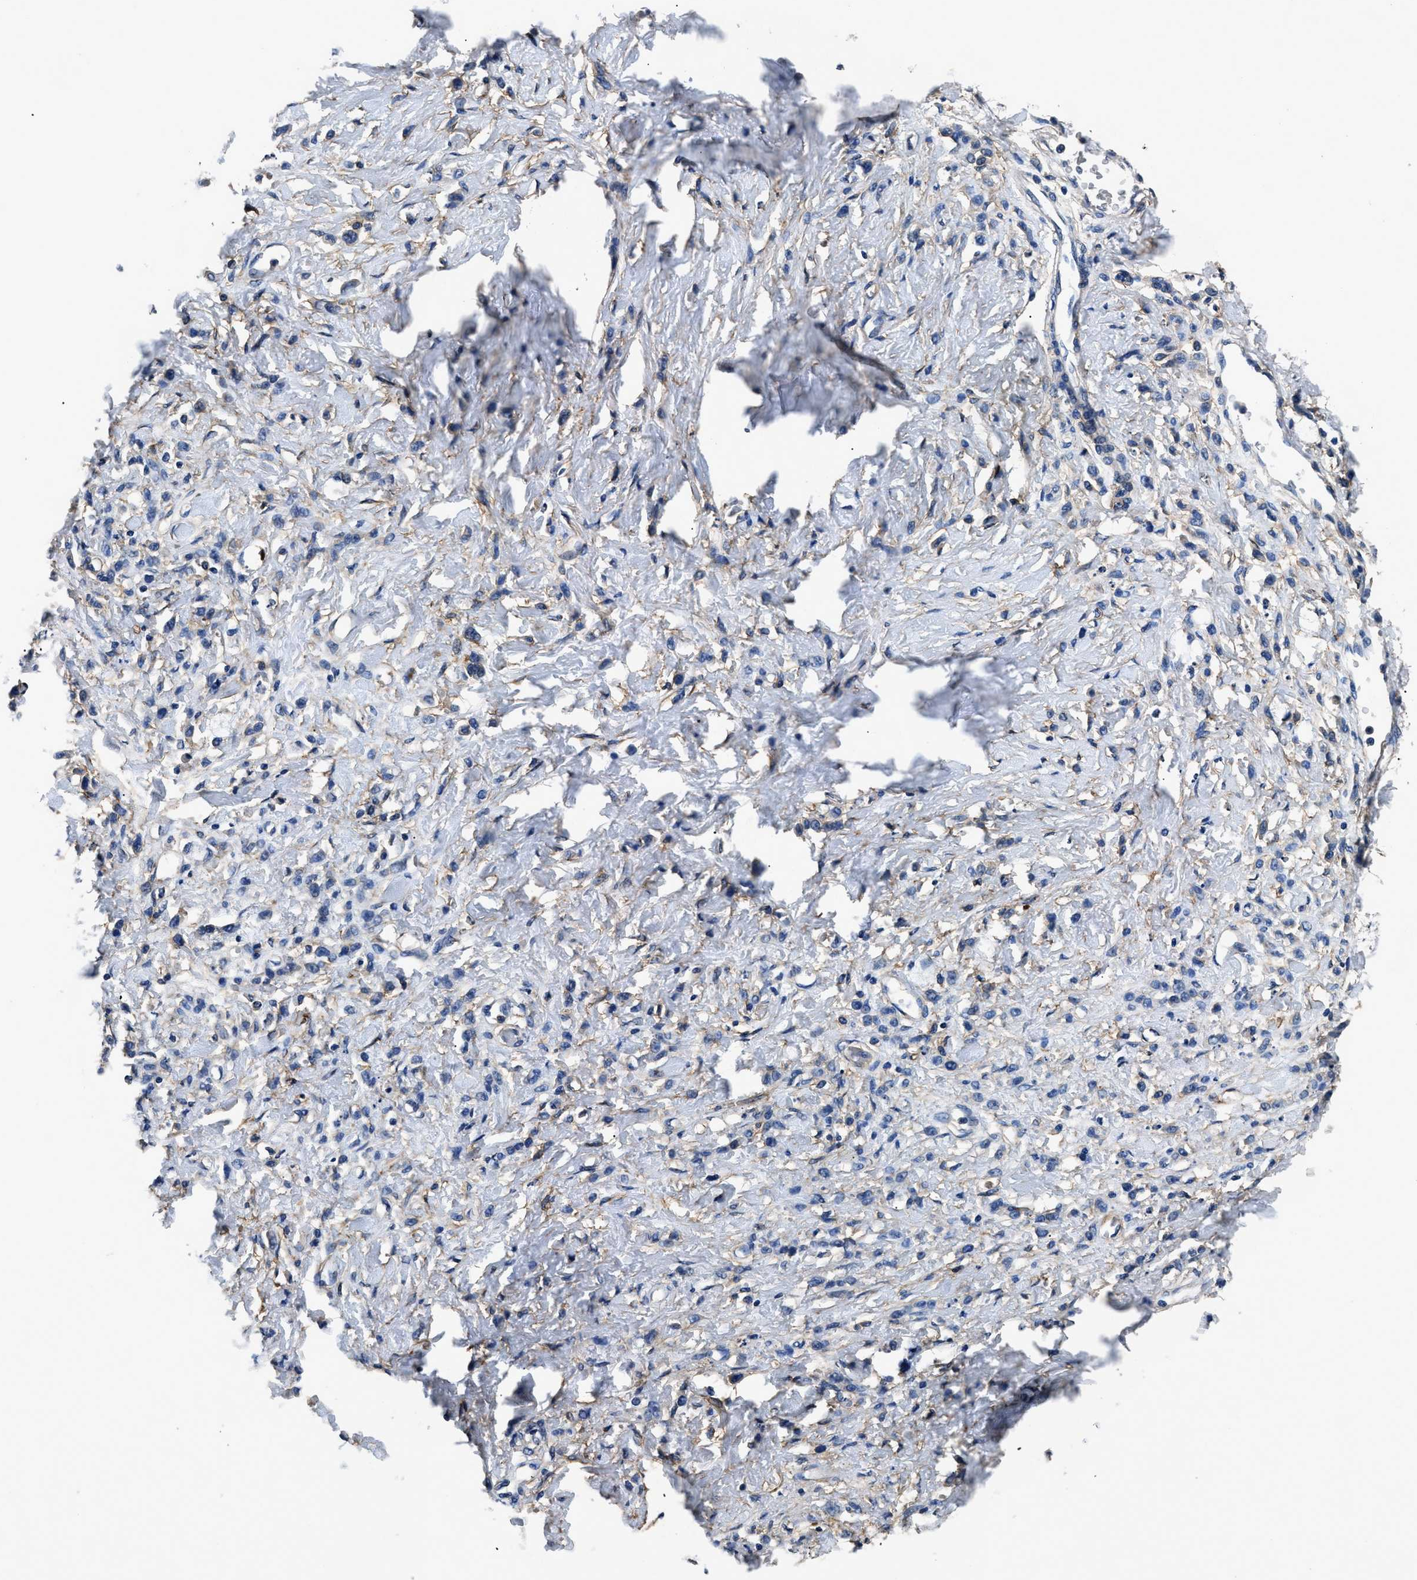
{"staining": {"intensity": "negative", "quantity": "none", "location": "none"}, "tissue": "stomach cancer", "cell_type": "Tumor cells", "image_type": "cancer", "snomed": [{"axis": "morphology", "description": "Normal tissue, NOS"}, {"axis": "morphology", "description": "Adenocarcinoma, NOS"}, {"axis": "topography", "description": "Stomach"}], "caption": "This histopathology image is of stomach adenocarcinoma stained with IHC to label a protein in brown with the nuclei are counter-stained blue. There is no expression in tumor cells. (DAB immunohistochemistry (IHC), high magnification).", "gene": "CD276", "patient": {"sex": "male", "age": 82}}